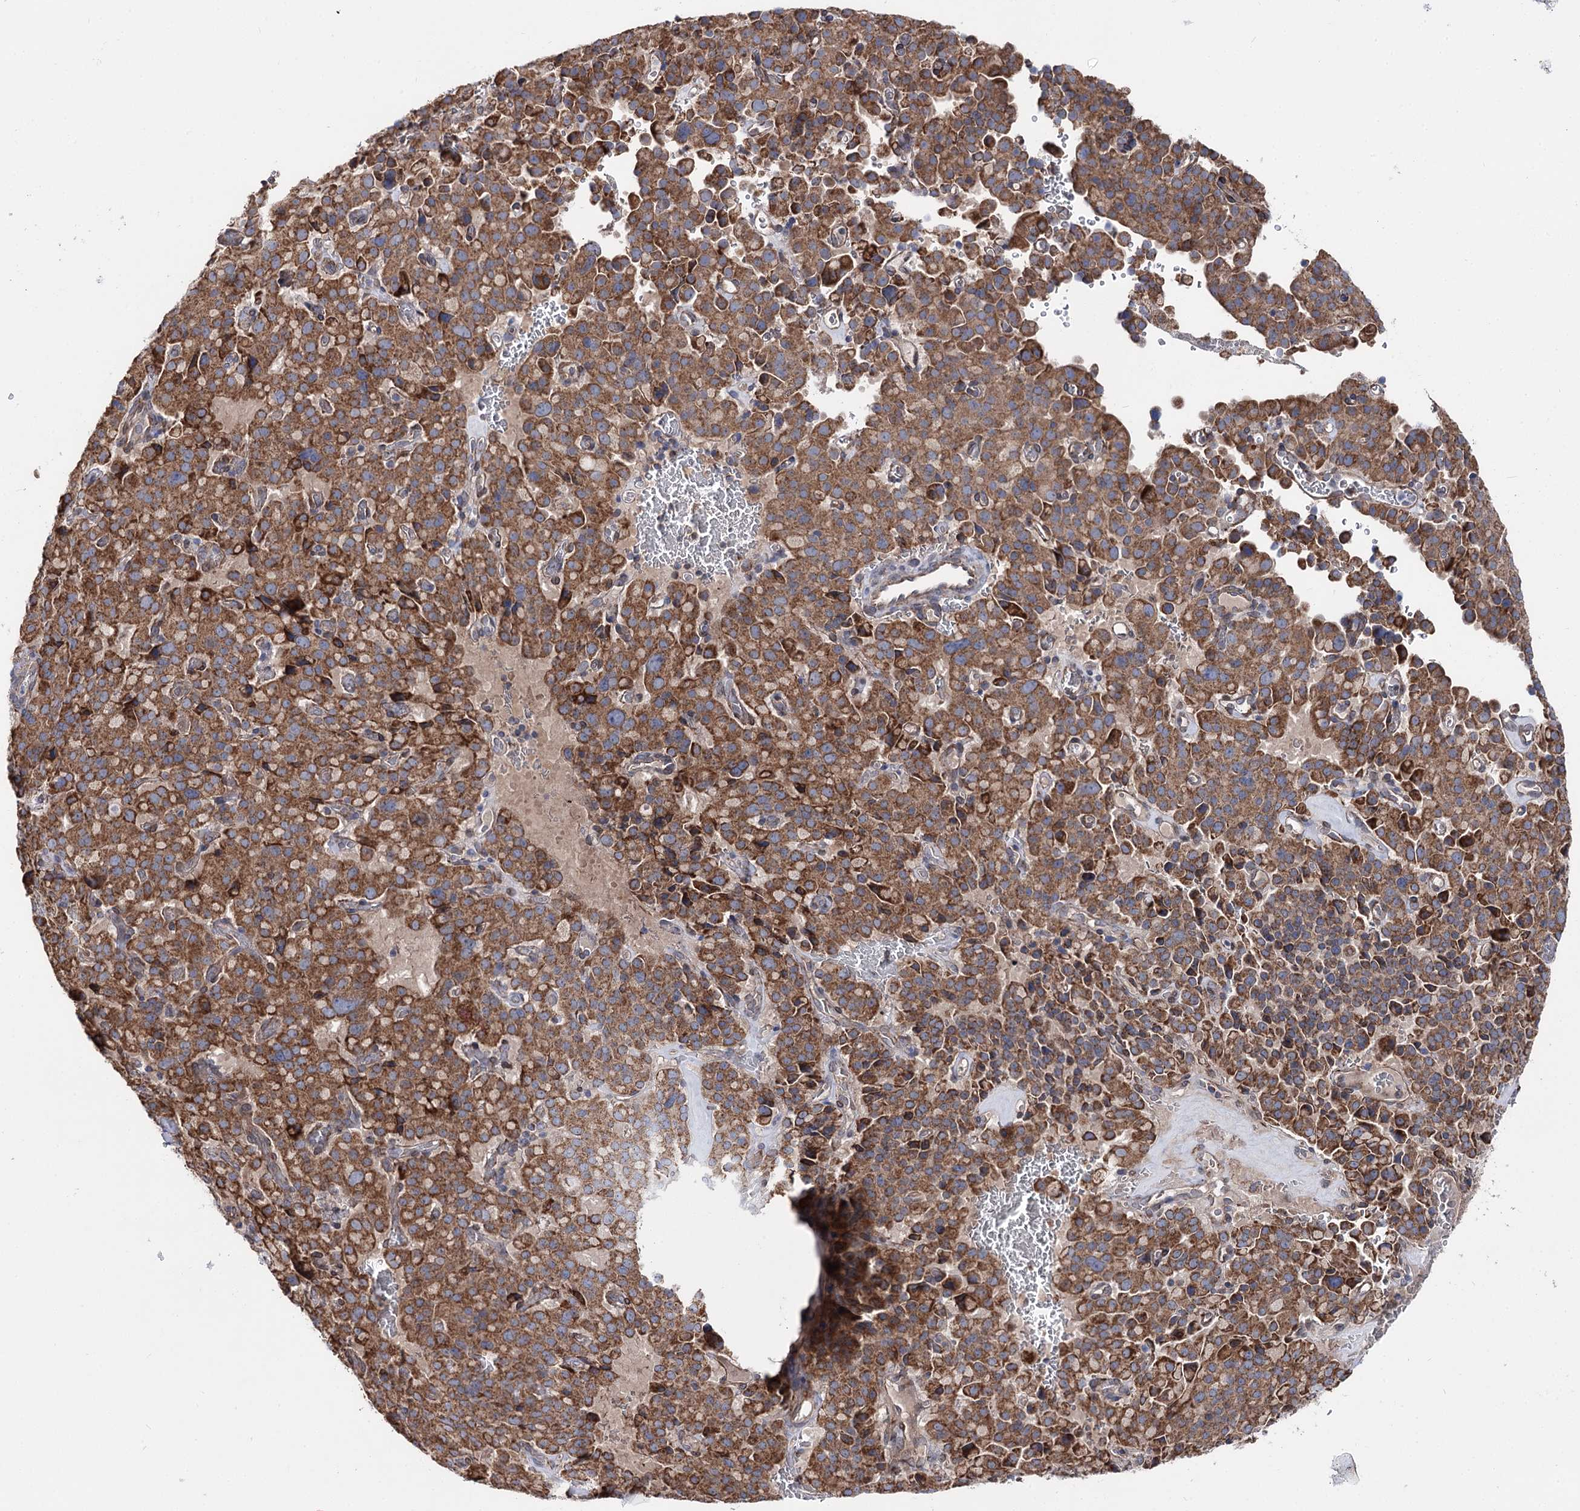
{"staining": {"intensity": "moderate", "quantity": ">75%", "location": "cytoplasmic/membranous"}, "tissue": "pancreatic cancer", "cell_type": "Tumor cells", "image_type": "cancer", "snomed": [{"axis": "morphology", "description": "Adenocarcinoma, NOS"}, {"axis": "topography", "description": "Pancreas"}], "caption": "Pancreatic cancer stained with a protein marker reveals moderate staining in tumor cells.", "gene": "MSANTD2", "patient": {"sex": "male", "age": 65}}